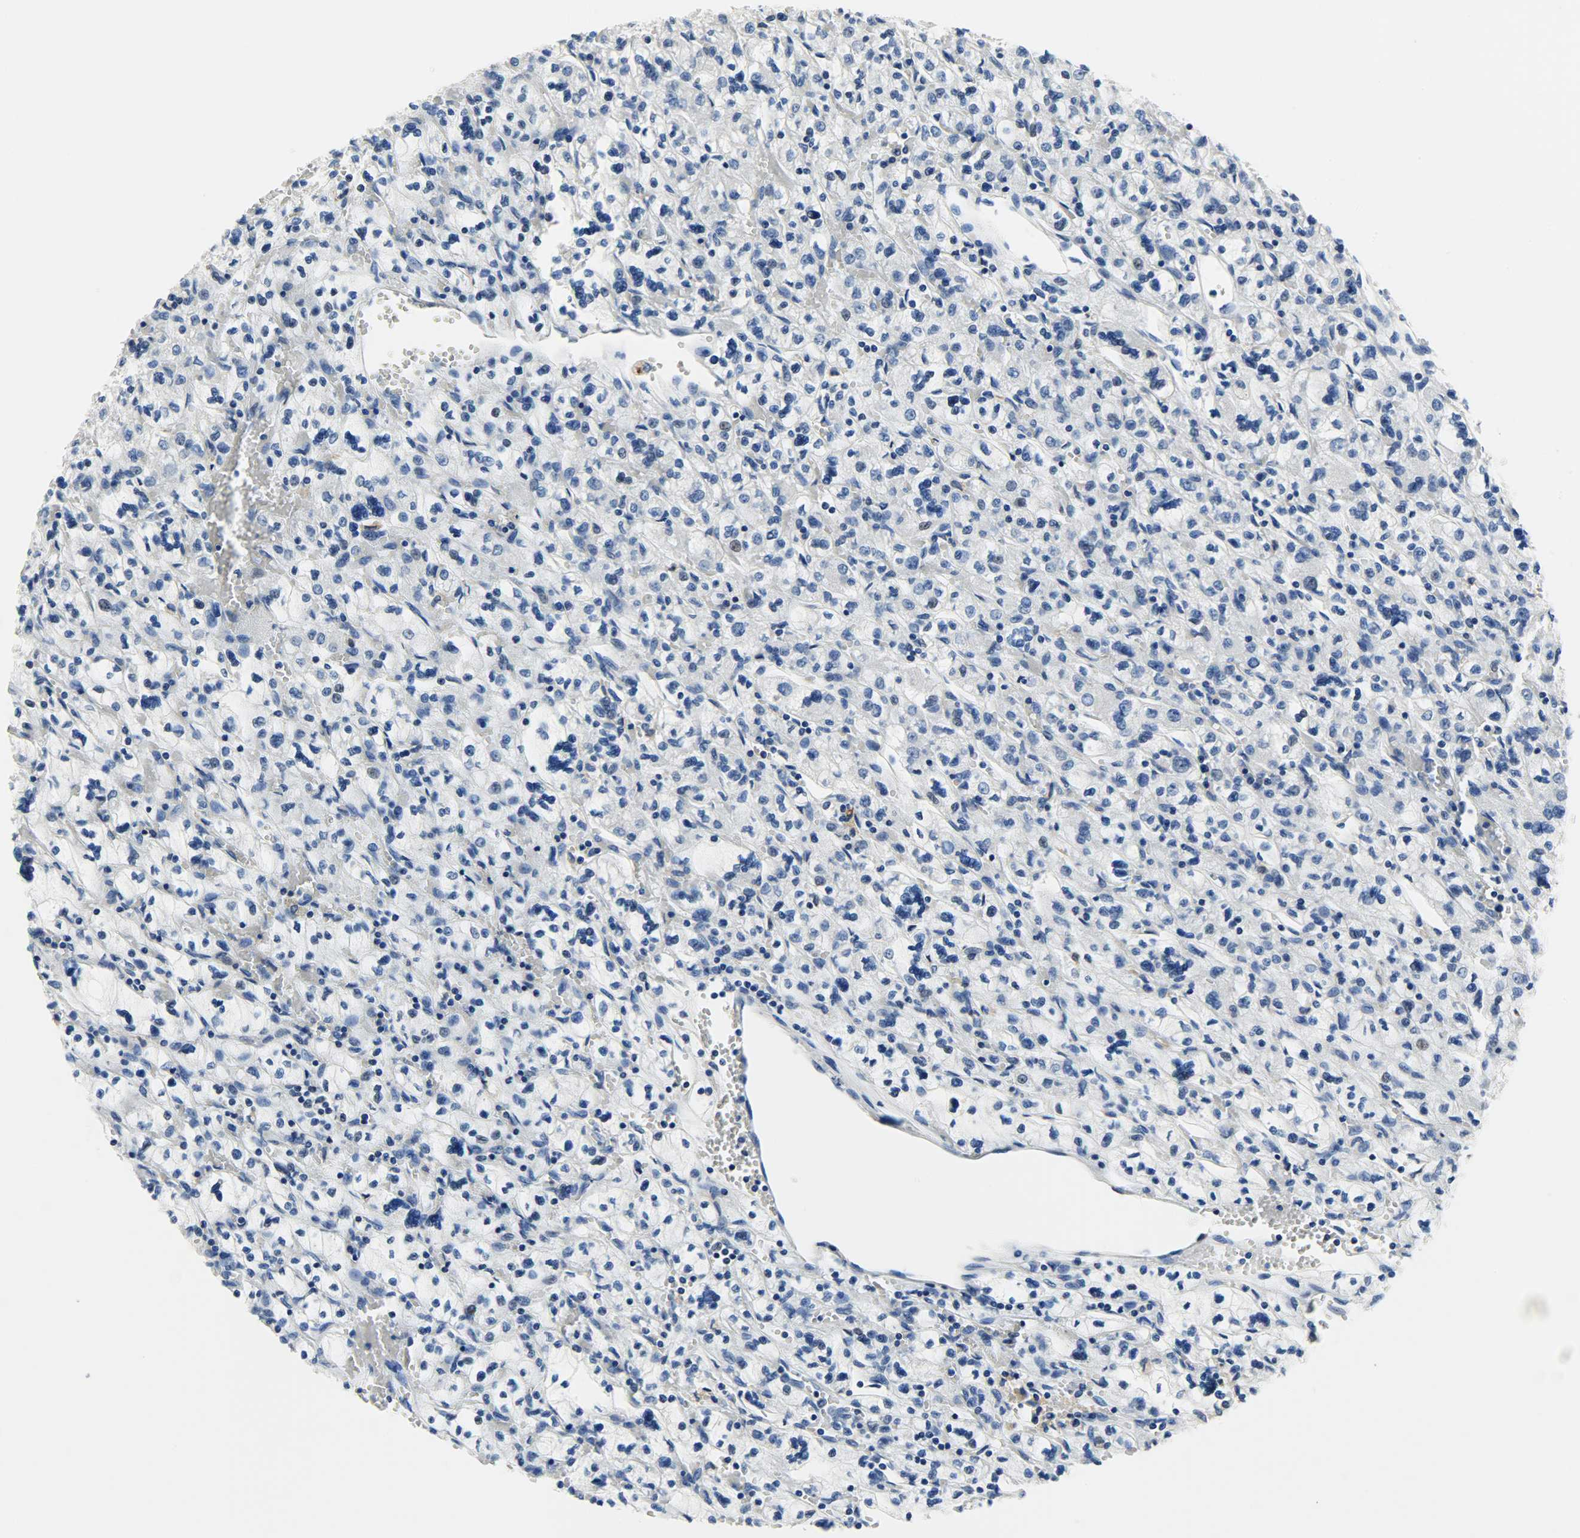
{"staining": {"intensity": "negative", "quantity": "none", "location": "none"}, "tissue": "renal cancer", "cell_type": "Tumor cells", "image_type": "cancer", "snomed": [{"axis": "morphology", "description": "Adenocarcinoma, NOS"}, {"axis": "topography", "description": "Kidney"}], "caption": "This image is of renal cancer stained with immunohistochemistry to label a protein in brown with the nuclei are counter-stained blue. There is no staining in tumor cells. (DAB (3,3'-diaminobenzidine) immunohistochemistry (IHC) visualized using brightfield microscopy, high magnification).", "gene": "TRIM21", "patient": {"sex": "female", "age": 83}}